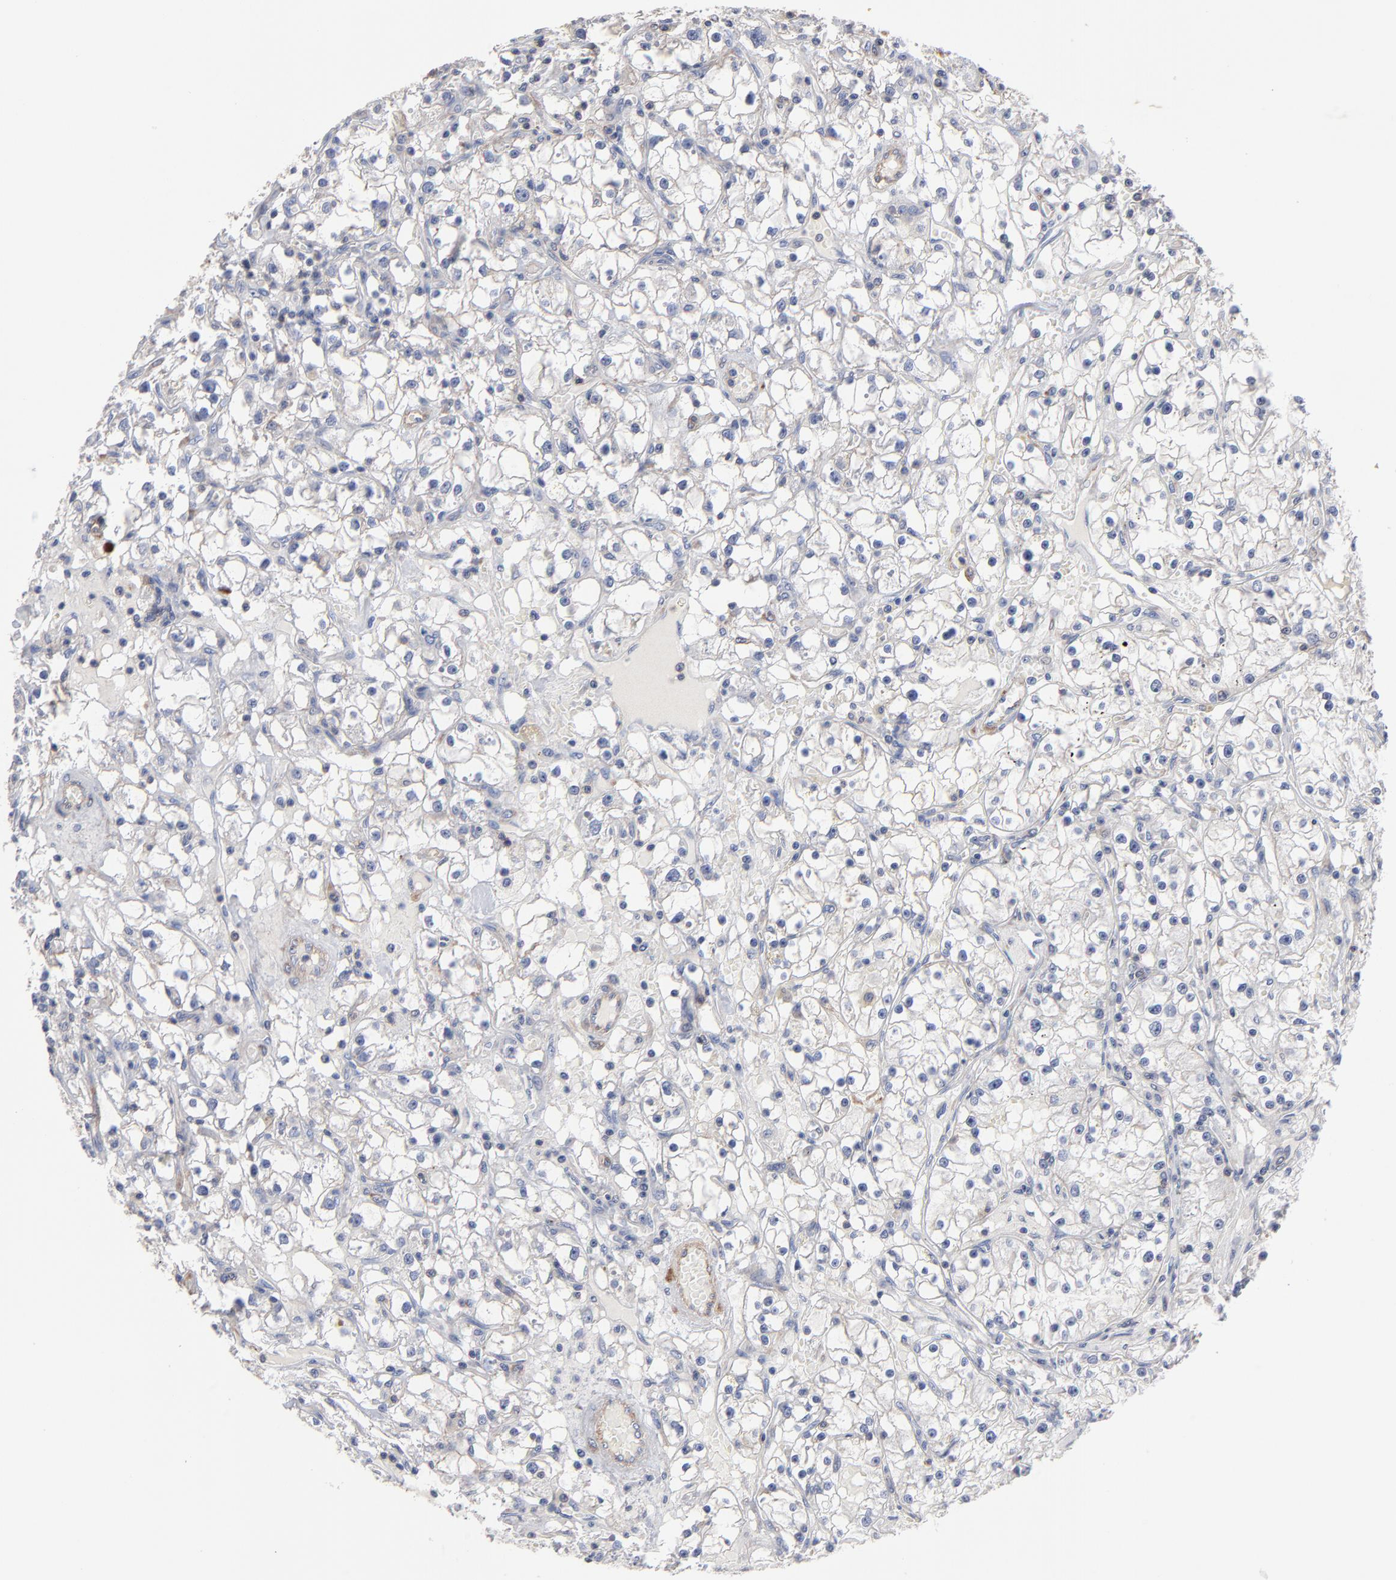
{"staining": {"intensity": "negative", "quantity": "none", "location": "none"}, "tissue": "renal cancer", "cell_type": "Tumor cells", "image_type": "cancer", "snomed": [{"axis": "morphology", "description": "Adenocarcinoma, NOS"}, {"axis": "topography", "description": "Kidney"}], "caption": "This is a micrograph of immunohistochemistry staining of renal adenocarcinoma, which shows no positivity in tumor cells. The staining was performed using DAB (3,3'-diaminobenzidine) to visualize the protein expression in brown, while the nuclei were stained in blue with hematoxylin (Magnification: 20x).", "gene": "PDLIM2", "patient": {"sex": "male", "age": 56}}